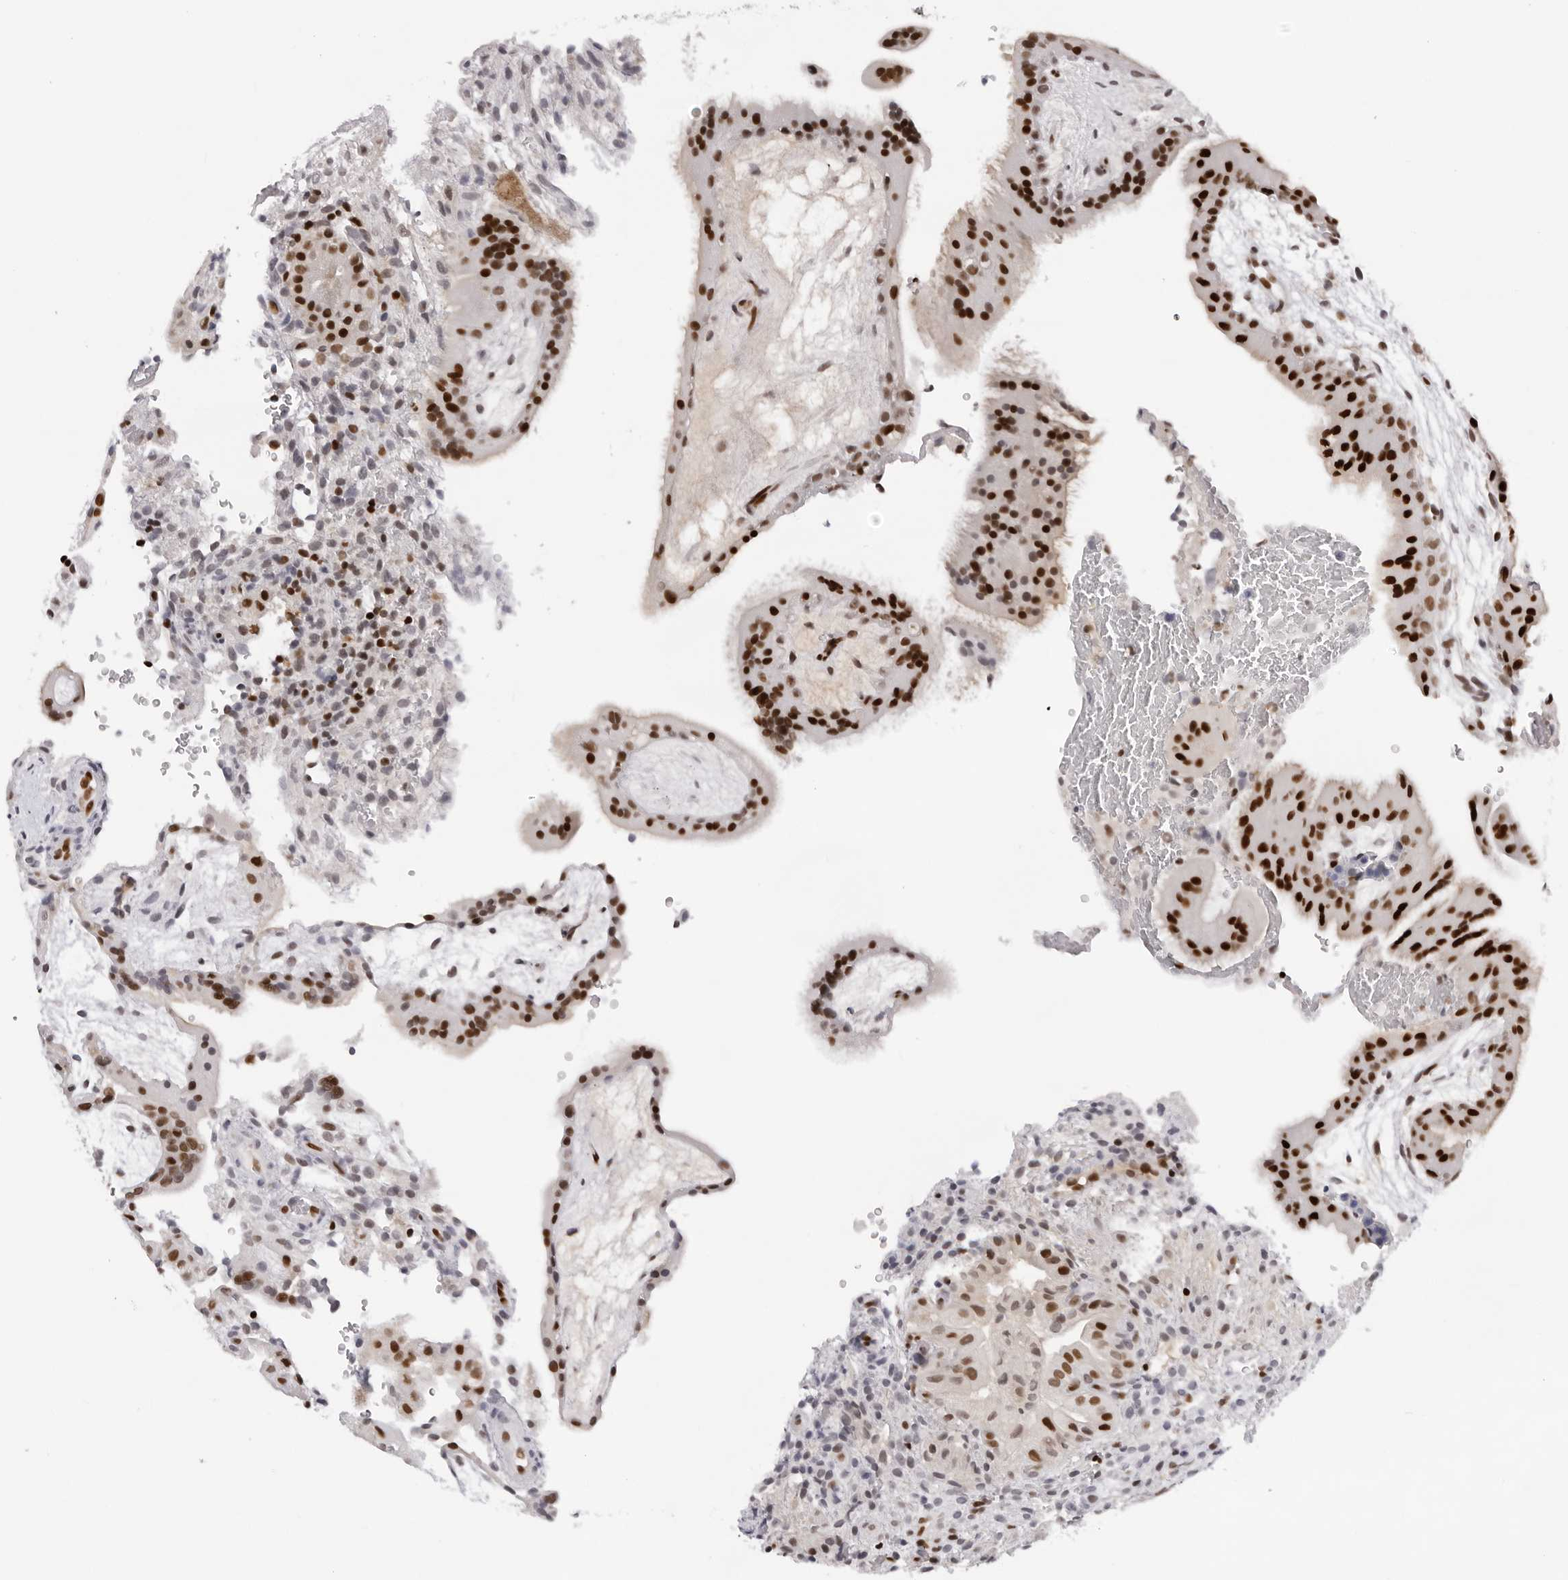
{"staining": {"intensity": "moderate", "quantity": ">75%", "location": "nuclear"}, "tissue": "placenta", "cell_type": "Decidual cells", "image_type": "normal", "snomed": [{"axis": "morphology", "description": "Normal tissue, NOS"}, {"axis": "topography", "description": "Placenta"}], "caption": "Moderate nuclear staining is identified in about >75% of decidual cells in unremarkable placenta. Nuclei are stained in blue.", "gene": "OGG1", "patient": {"sex": "female", "age": 19}}